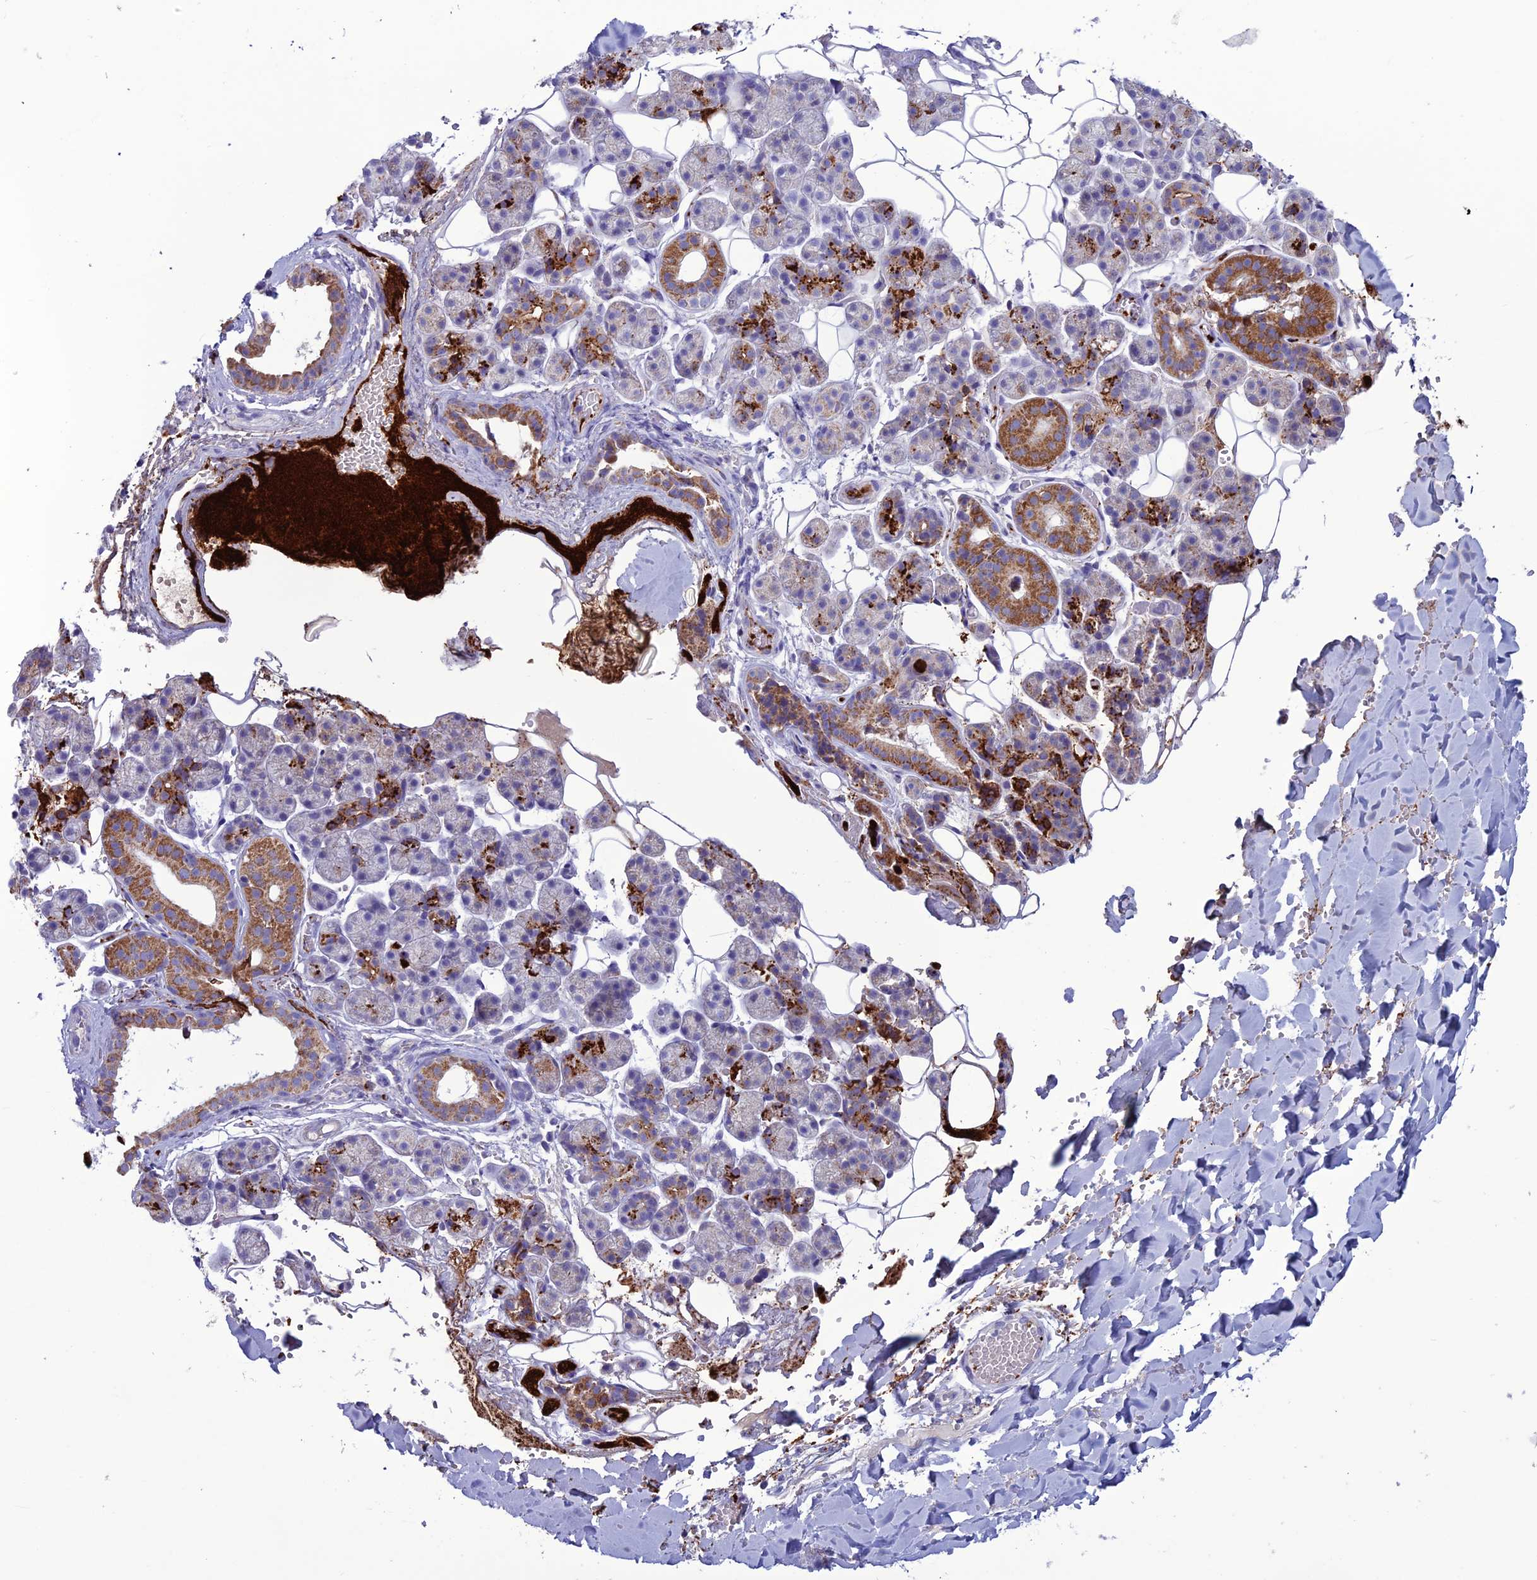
{"staining": {"intensity": "moderate", "quantity": "25%-75%", "location": "cytoplasmic/membranous"}, "tissue": "salivary gland", "cell_type": "Glandular cells", "image_type": "normal", "snomed": [{"axis": "morphology", "description": "Normal tissue, NOS"}, {"axis": "topography", "description": "Salivary gland"}], "caption": "DAB immunohistochemical staining of normal human salivary gland demonstrates moderate cytoplasmic/membranous protein staining in approximately 25%-75% of glandular cells. (Stains: DAB (3,3'-diaminobenzidine) in brown, nuclei in blue, Microscopy: brightfield microscopy at high magnification).", "gene": "C21orf140", "patient": {"sex": "female", "age": 33}}